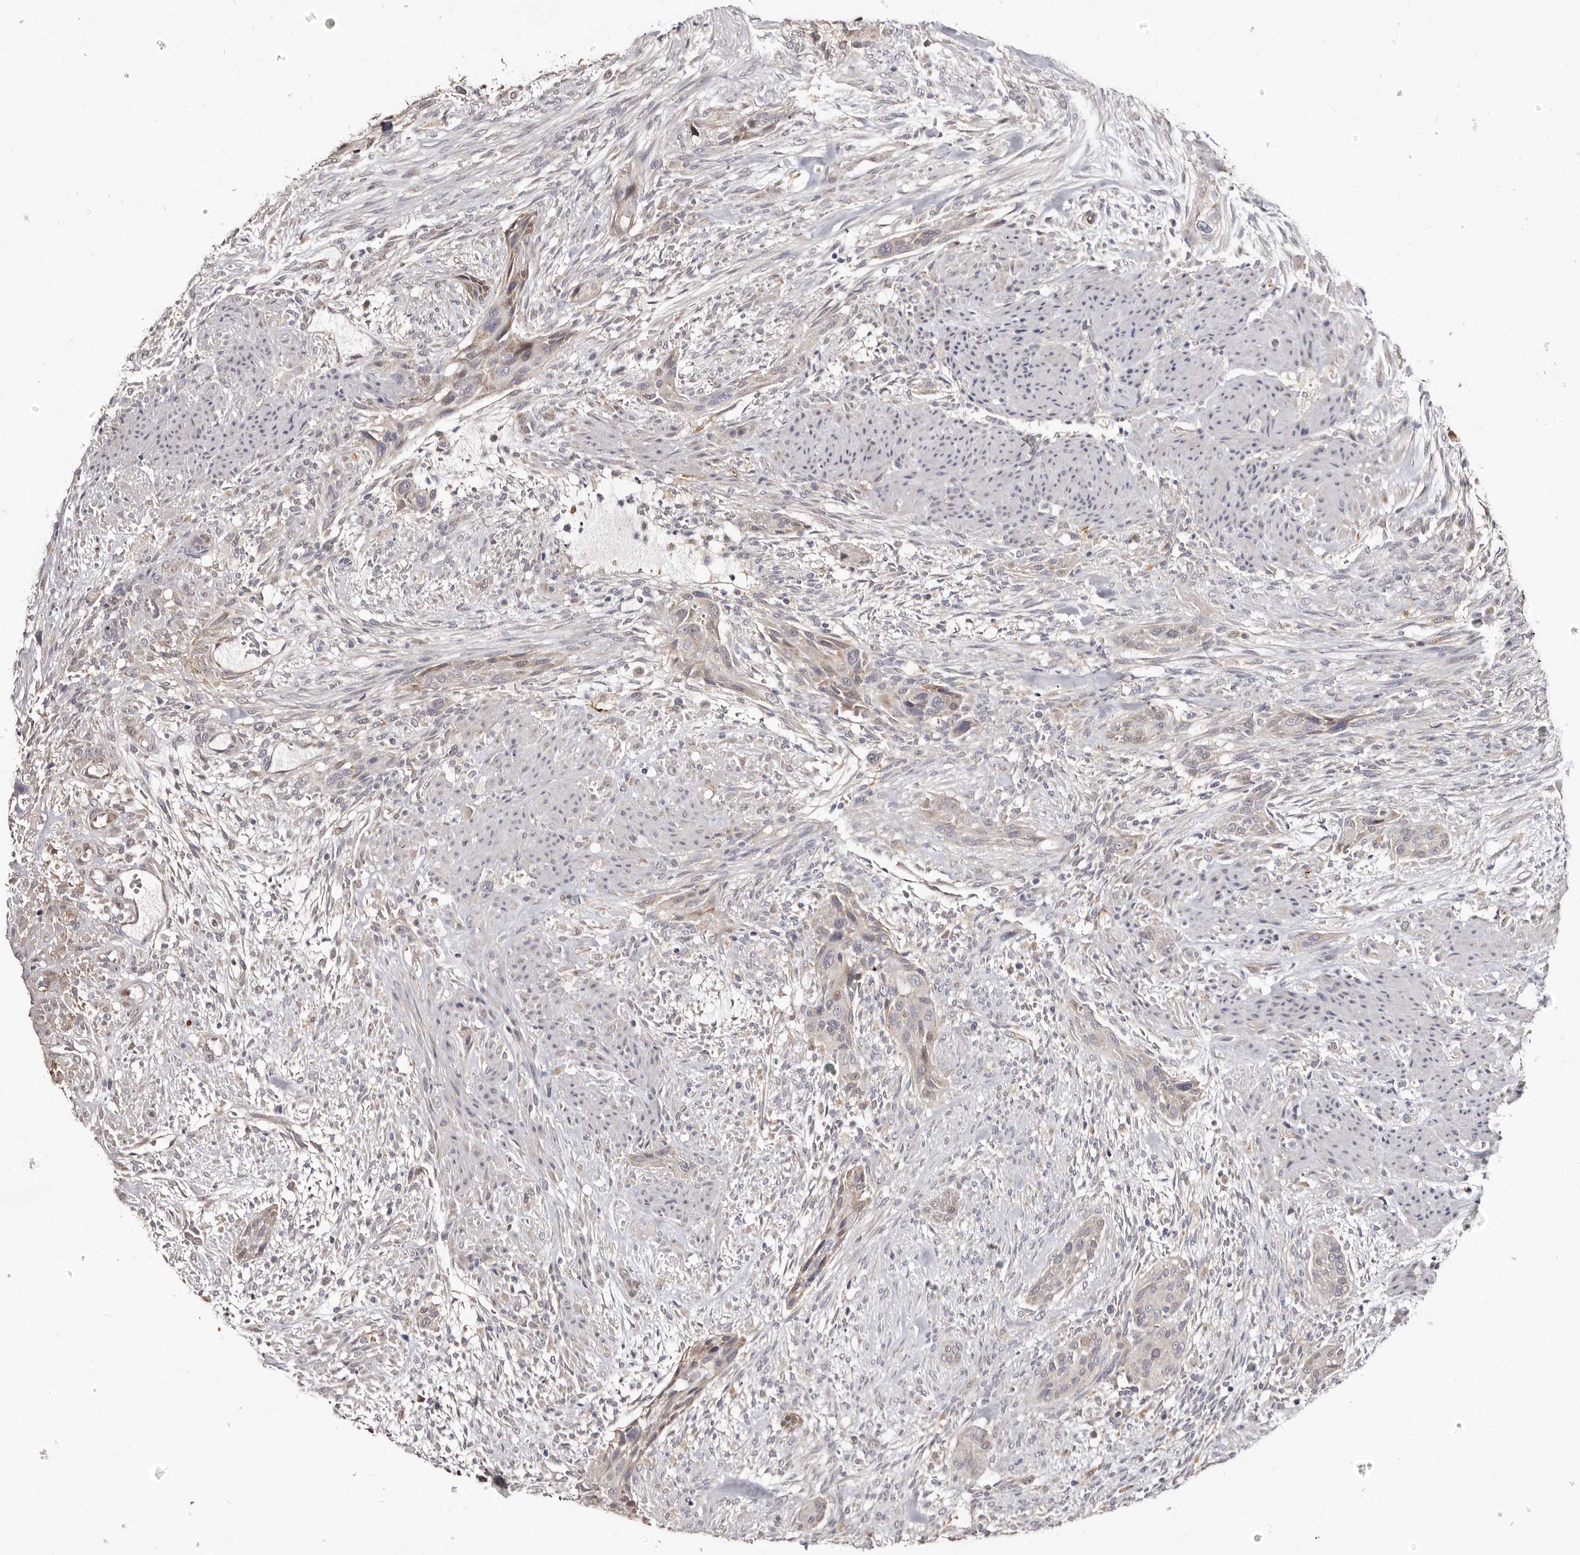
{"staining": {"intensity": "weak", "quantity": "<25%", "location": "cytoplasmic/membranous"}, "tissue": "urothelial cancer", "cell_type": "Tumor cells", "image_type": "cancer", "snomed": [{"axis": "morphology", "description": "Urothelial carcinoma, High grade"}, {"axis": "topography", "description": "Urinary bladder"}], "caption": "Tumor cells are negative for brown protein staining in urothelial cancer. The staining was performed using DAB (3,3'-diaminobenzidine) to visualize the protein expression in brown, while the nuclei were stained in blue with hematoxylin (Magnification: 20x).", "gene": "PTAFR", "patient": {"sex": "male", "age": 35}}